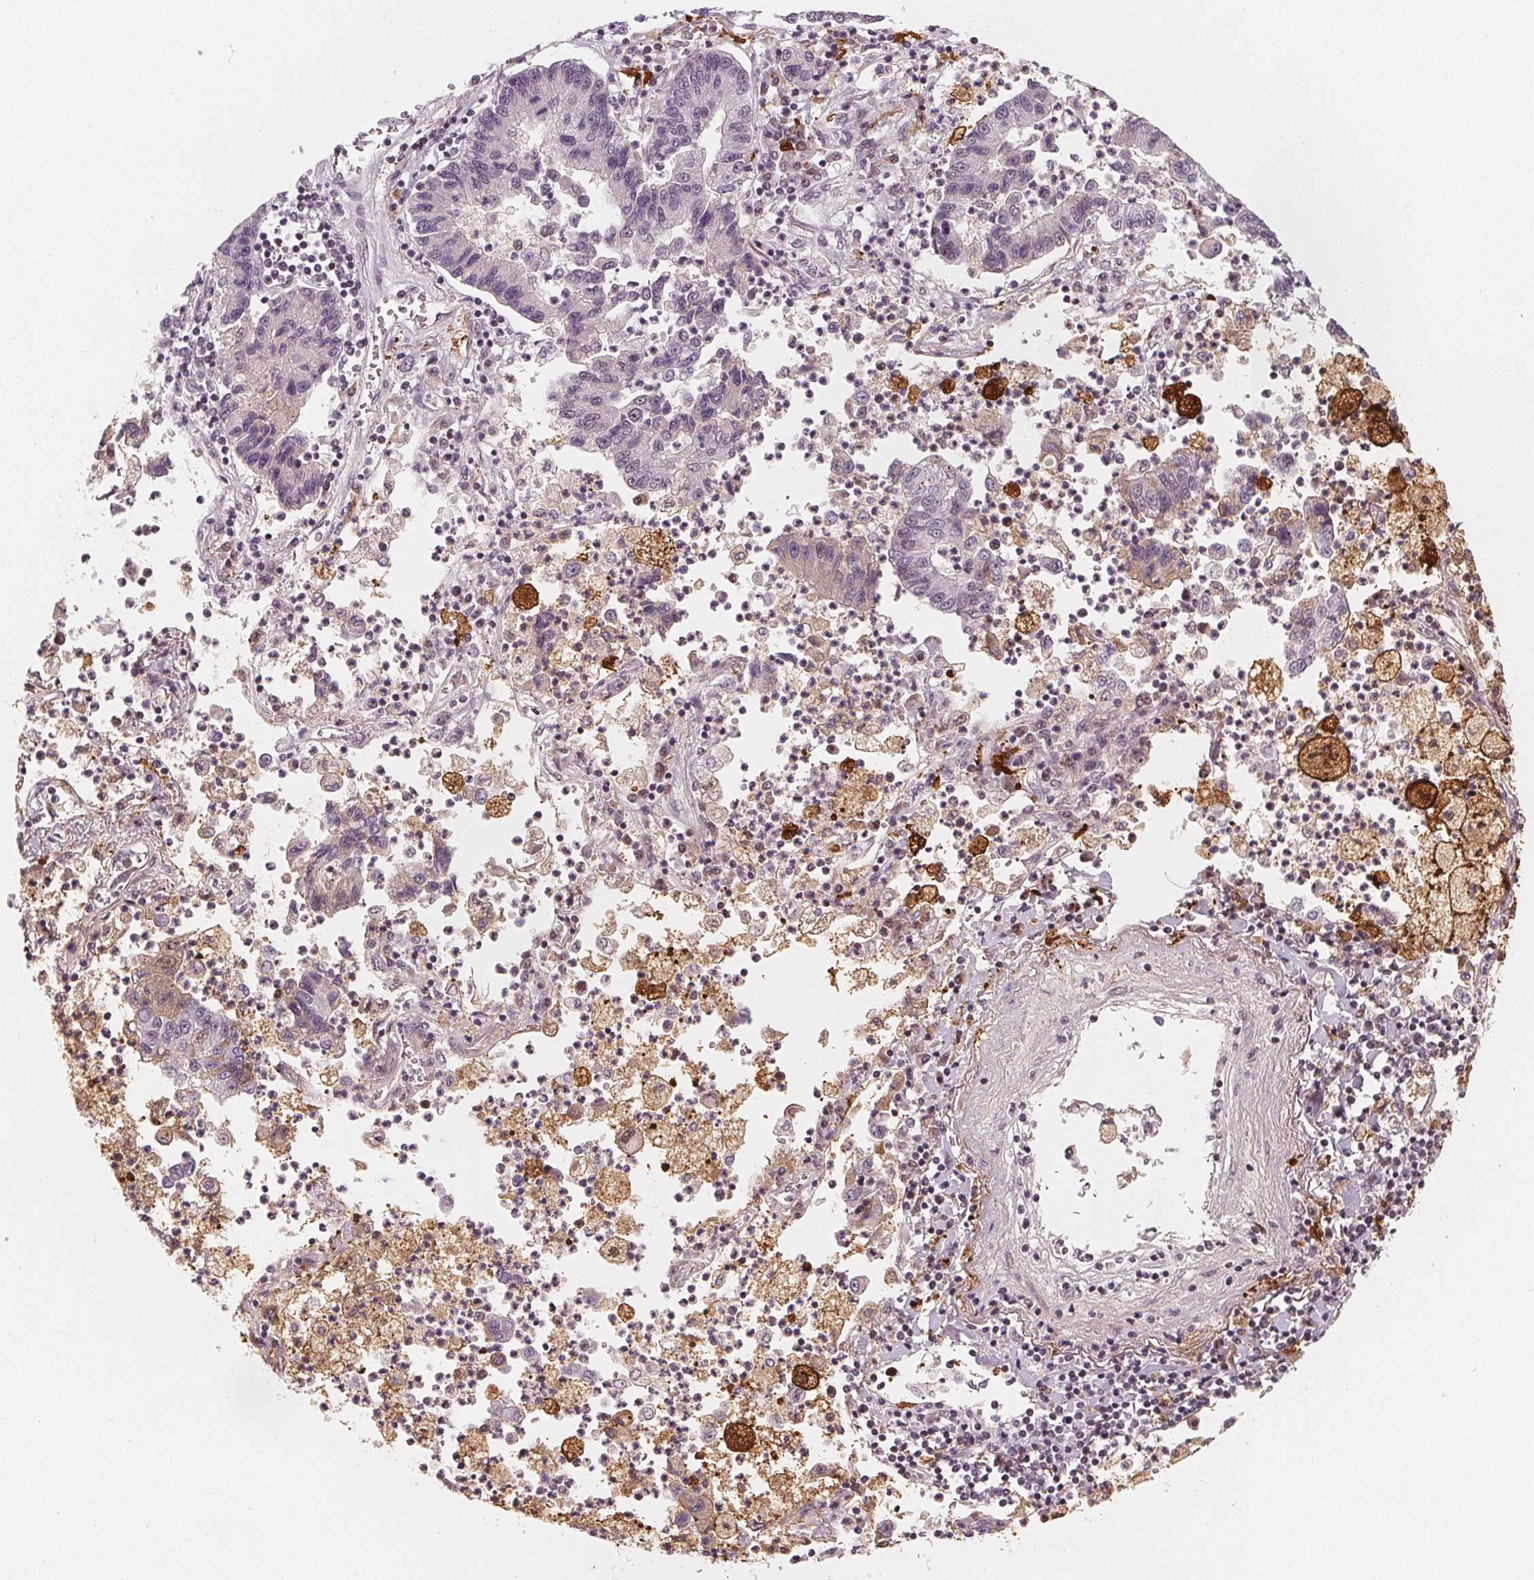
{"staining": {"intensity": "negative", "quantity": "none", "location": "none"}, "tissue": "lung cancer", "cell_type": "Tumor cells", "image_type": "cancer", "snomed": [{"axis": "morphology", "description": "Adenocarcinoma, NOS"}, {"axis": "topography", "description": "Lung"}], "caption": "Immunohistochemical staining of human lung cancer reveals no significant expression in tumor cells.", "gene": "DPM2", "patient": {"sex": "female", "age": 57}}